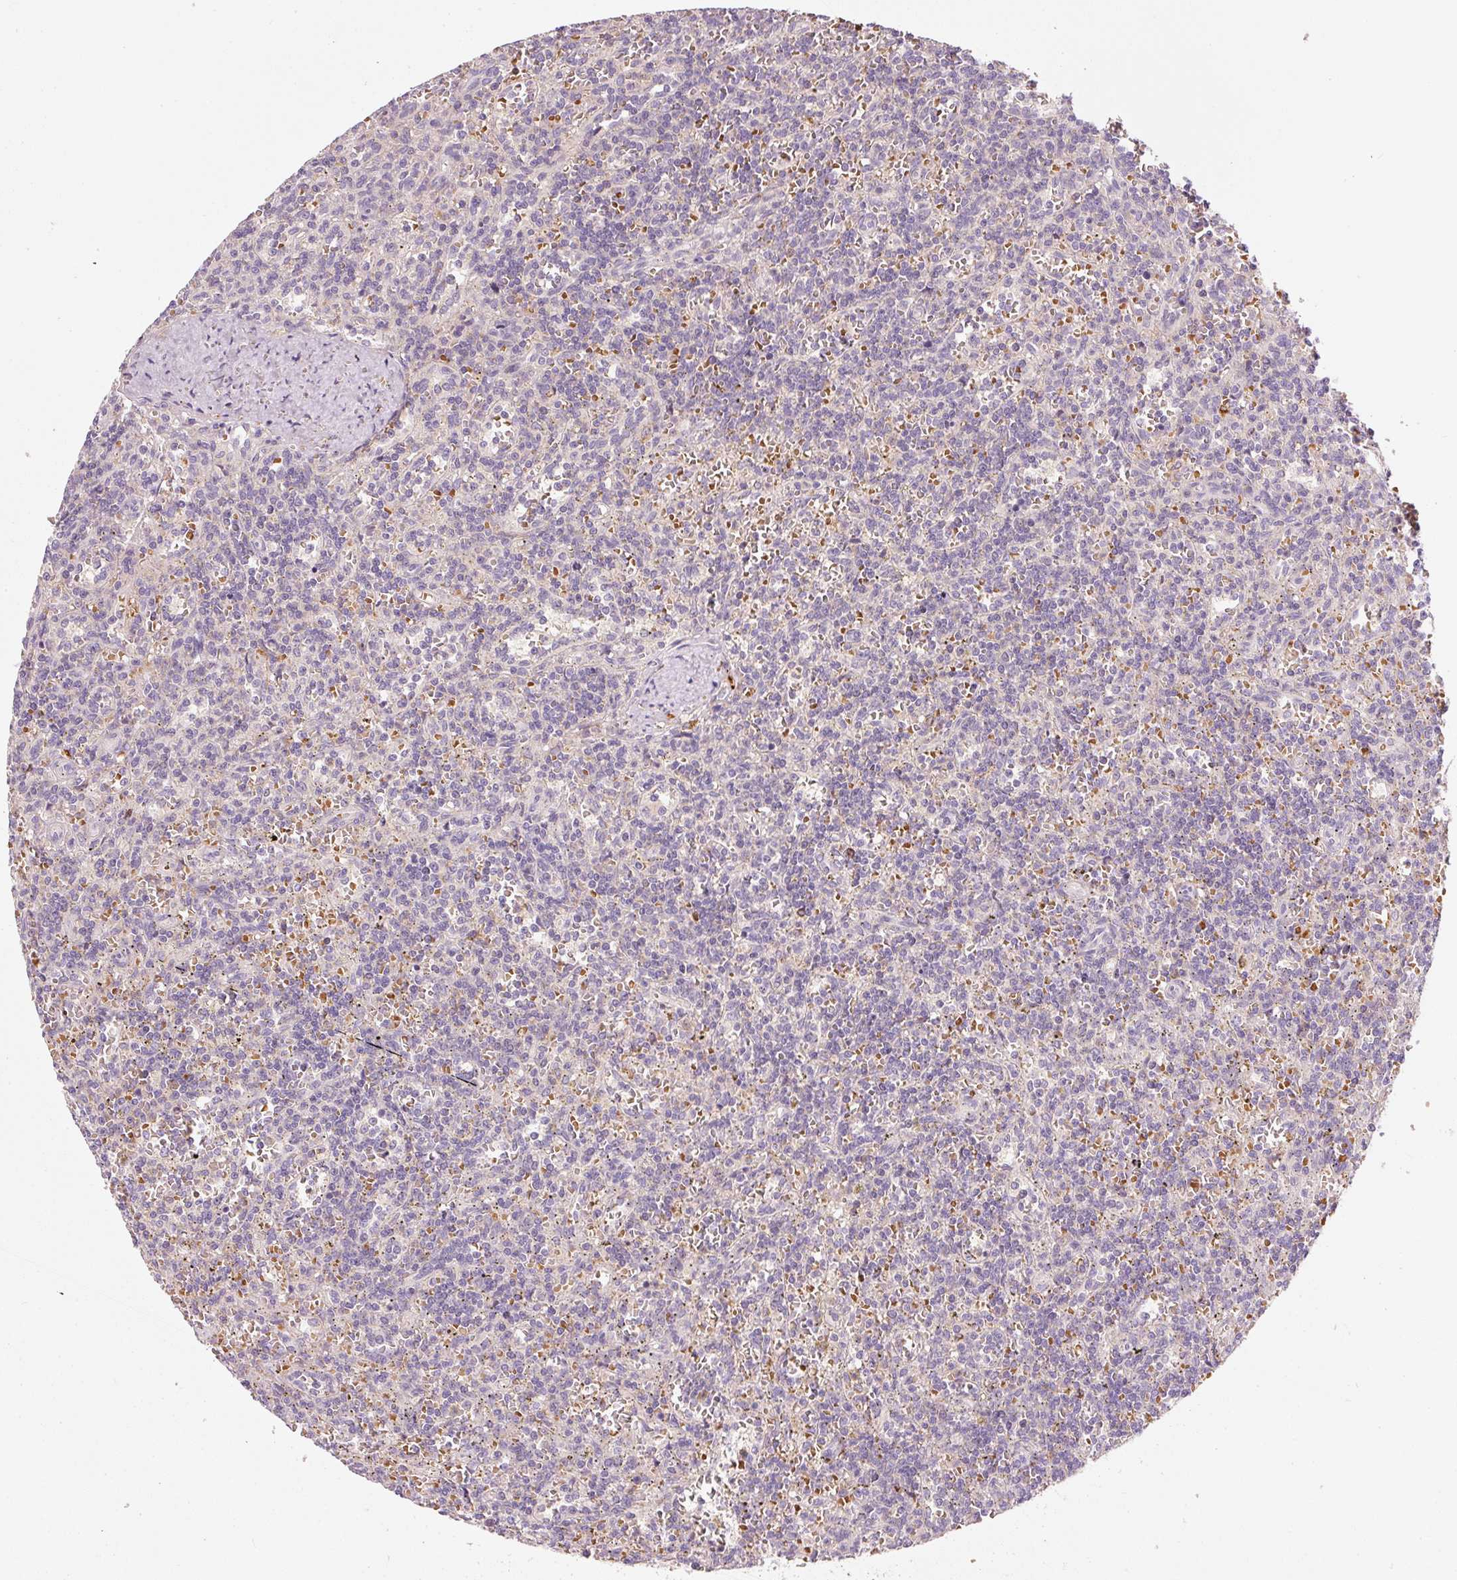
{"staining": {"intensity": "negative", "quantity": "none", "location": "none"}, "tissue": "lymphoma", "cell_type": "Tumor cells", "image_type": "cancer", "snomed": [{"axis": "morphology", "description": "Malignant lymphoma, non-Hodgkin's type, Low grade"}, {"axis": "topography", "description": "Spleen"}], "caption": "Immunohistochemistry micrograph of neoplastic tissue: human low-grade malignant lymphoma, non-Hodgkin's type stained with DAB shows no significant protein expression in tumor cells.", "gene": "KLHL21", "patient": {"sex": "male", "age": 73}}